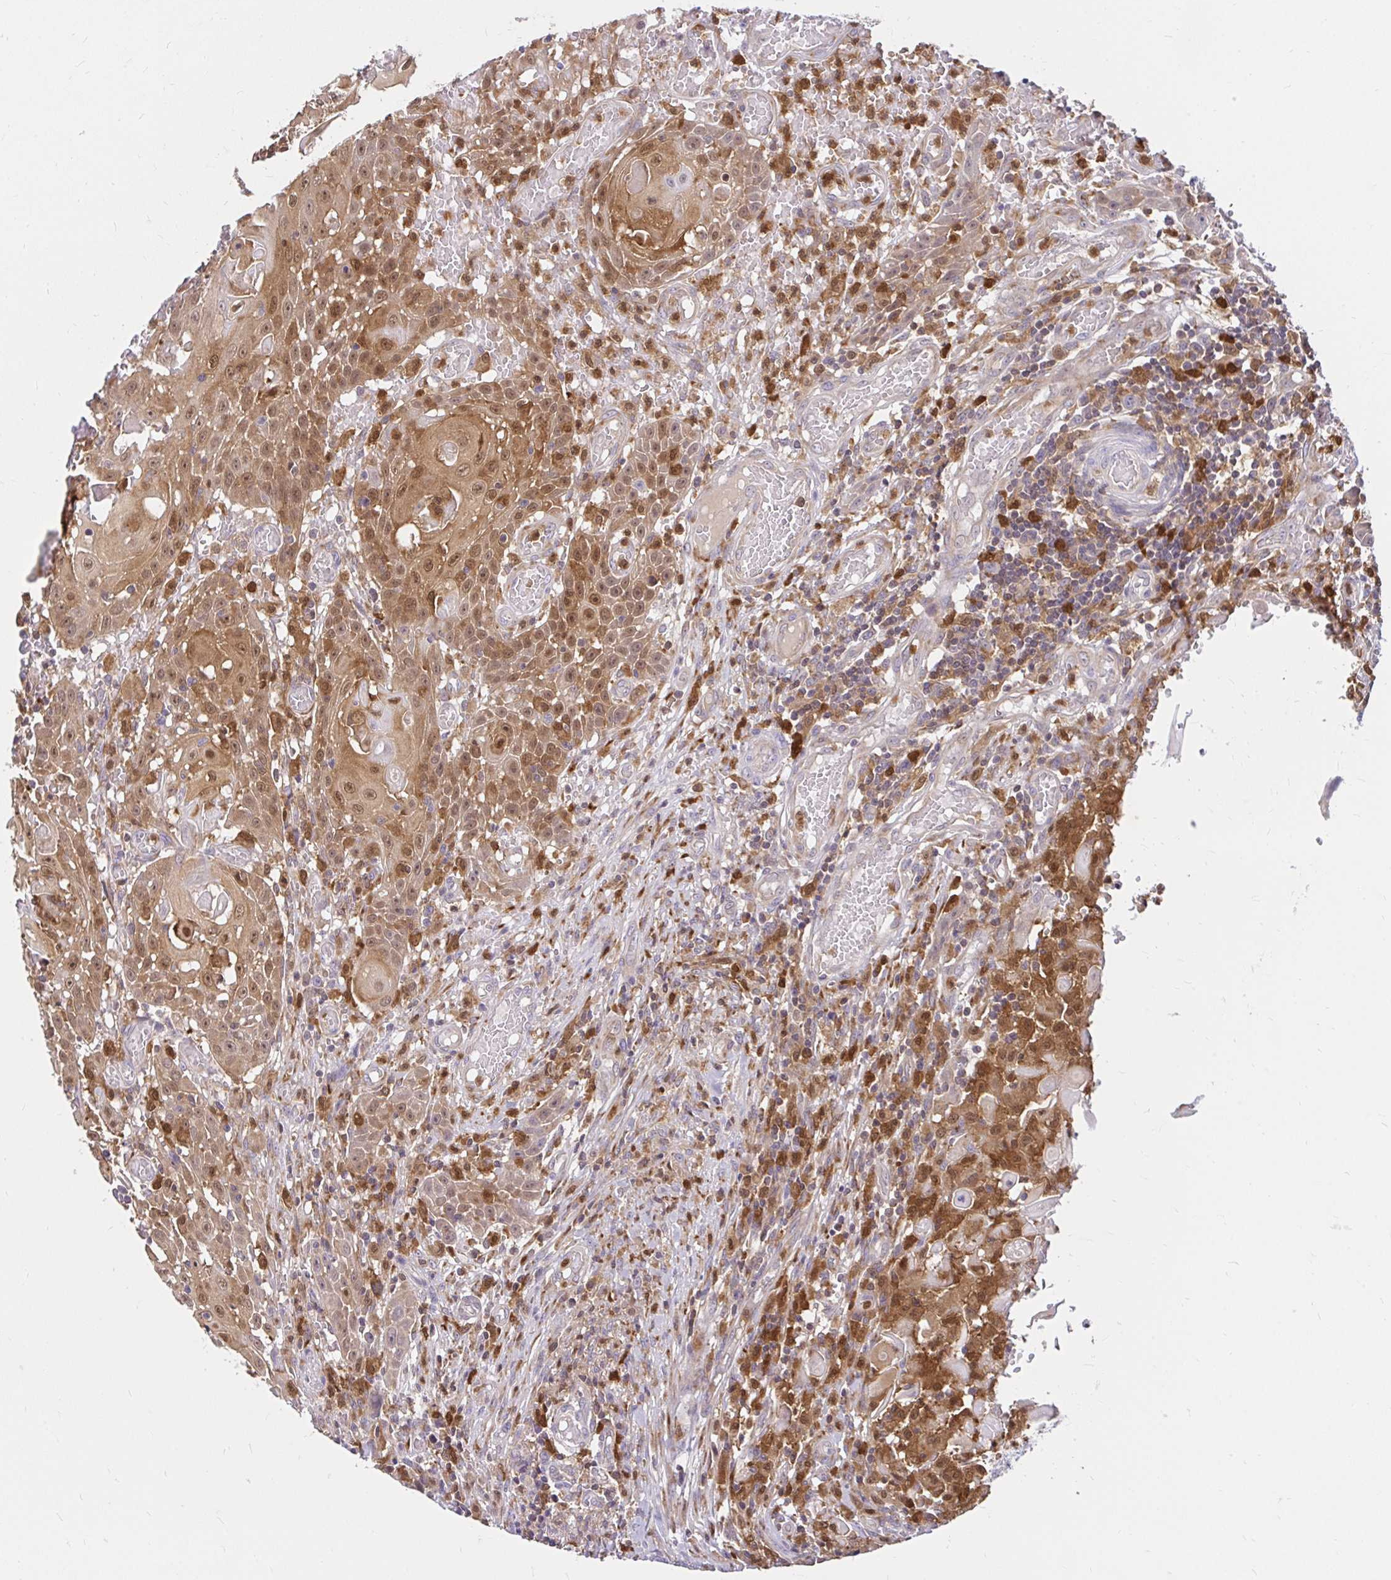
{"staining": {"intensity": "moderate", "quantity": ">75%", "location": "cytoplasmic/membranous,nuclear"}, "tissue": "head and neck cancer", "cell_type": "Tumor cells", "image_type": "cancer", "snomed": [{"axis": "morphology", "description": "Normal tissue, NOS"}, {"axis": "morphology", "description": "Squamous cell carcinoma, NOS"}, {"axis": "topography", "description": "Oral tissue"}, {"axis": "topography", "description": "Head-Neck"}], "caption": "There is medium levels of moderate cytoplasmic/membranous and nuclear positivity in tumor cells of head and neck cancer (squamous cell carcinoma), as demonstrated by immunohistochemical staining (brown color).", "gene": "PYCARD", "patient": {"sex": "female", "age": 55}}